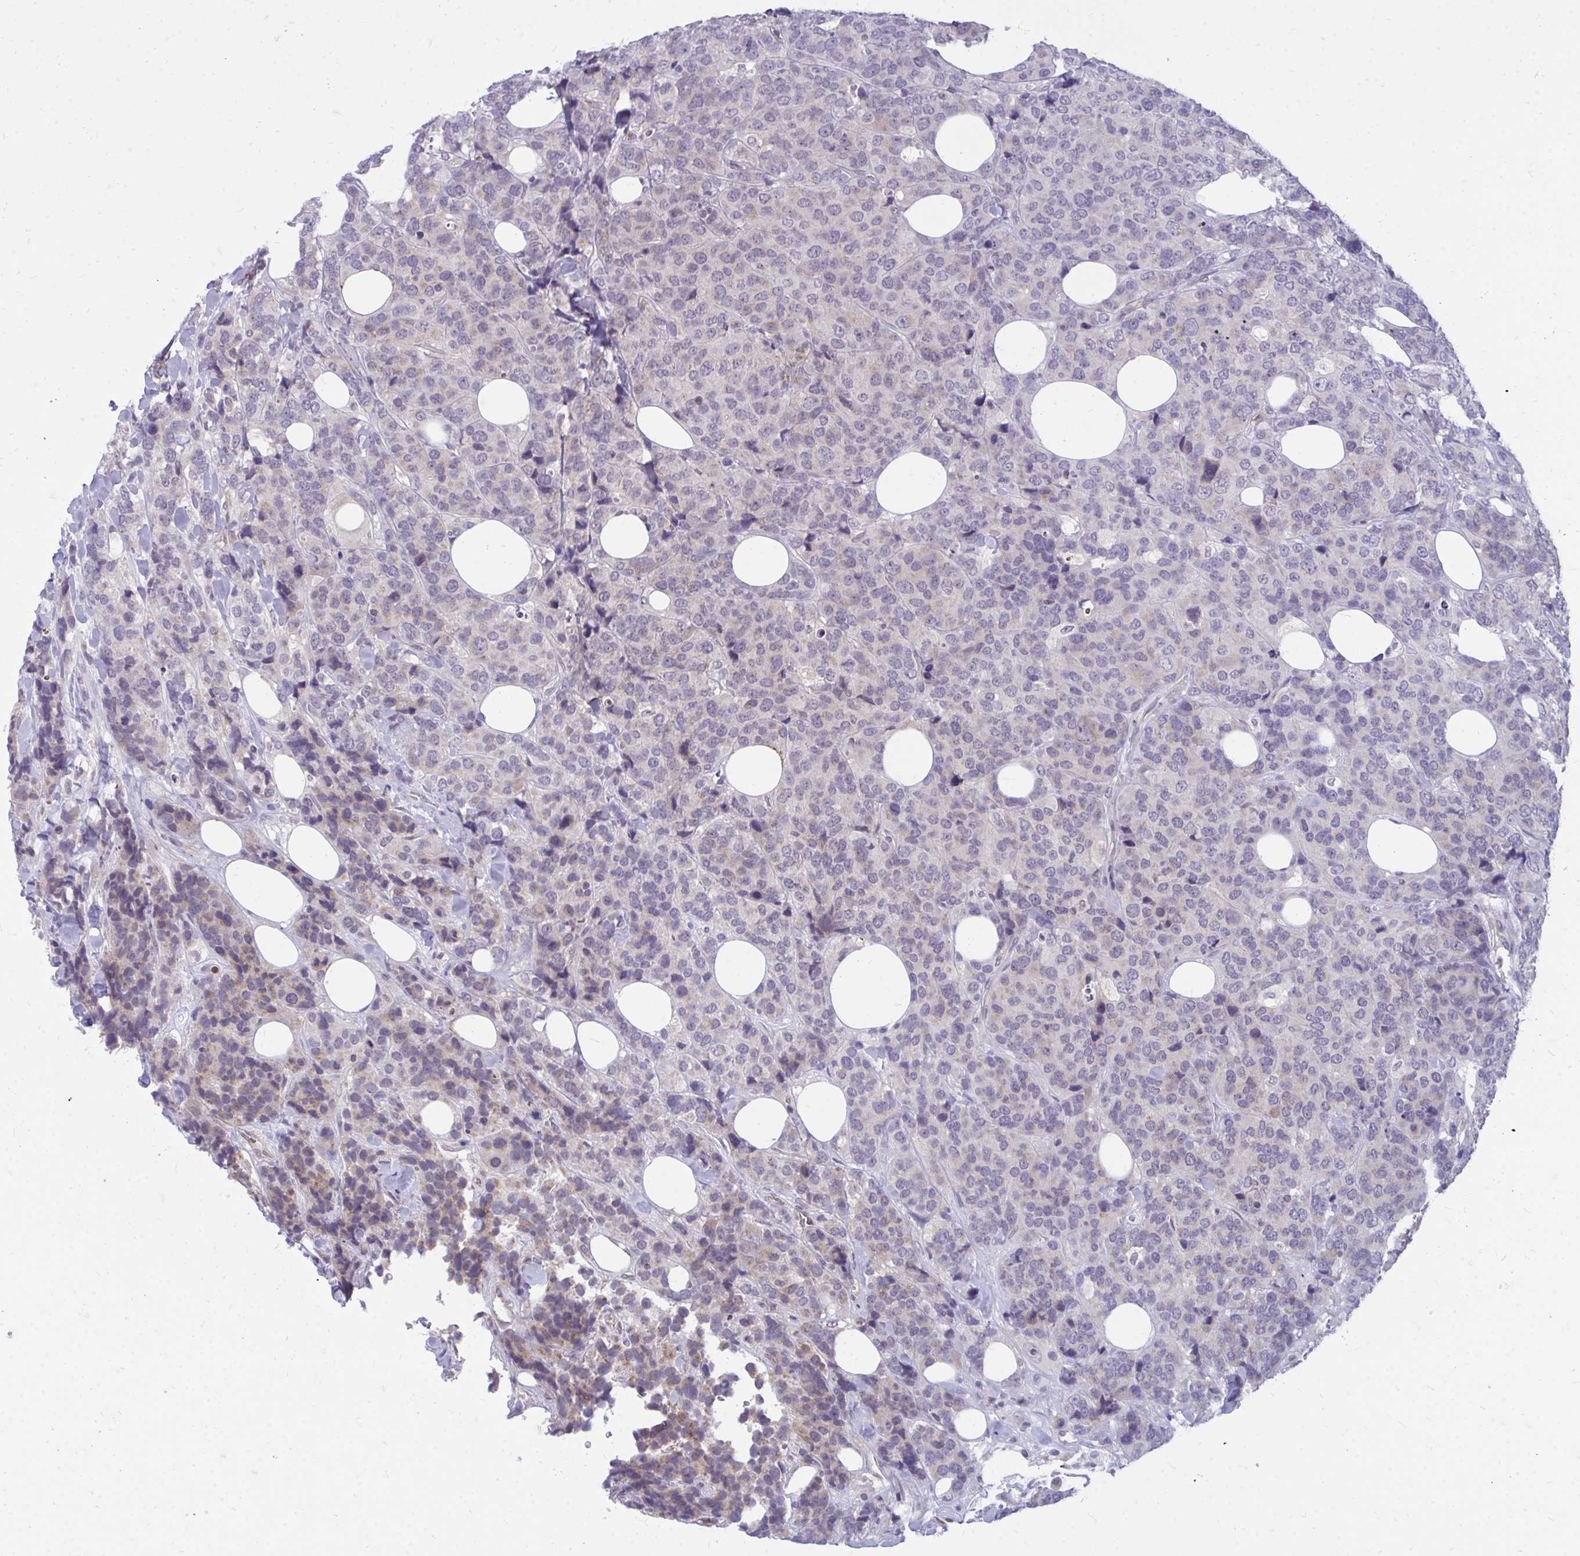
{"staining": {"intensity": "weak", "quantity": "<25%", "location": "cytoplasmic/membranous"}, "tissue": "breast cancer", "cell_type": "Tumor cells", "image_type": "cancer", "snomed": [{"axis": "morphology", "description": "Lobular carcinoma"}, {"axis": "topography", "description": "Breast"}], "caption": "This is a photomicrograph of immunohistochemistry (IHC) staining of breast cancer, which shows no positivity in tumor cells.", "gene": "ACSL5", "patient": {"sex": "female", "age": 59}}